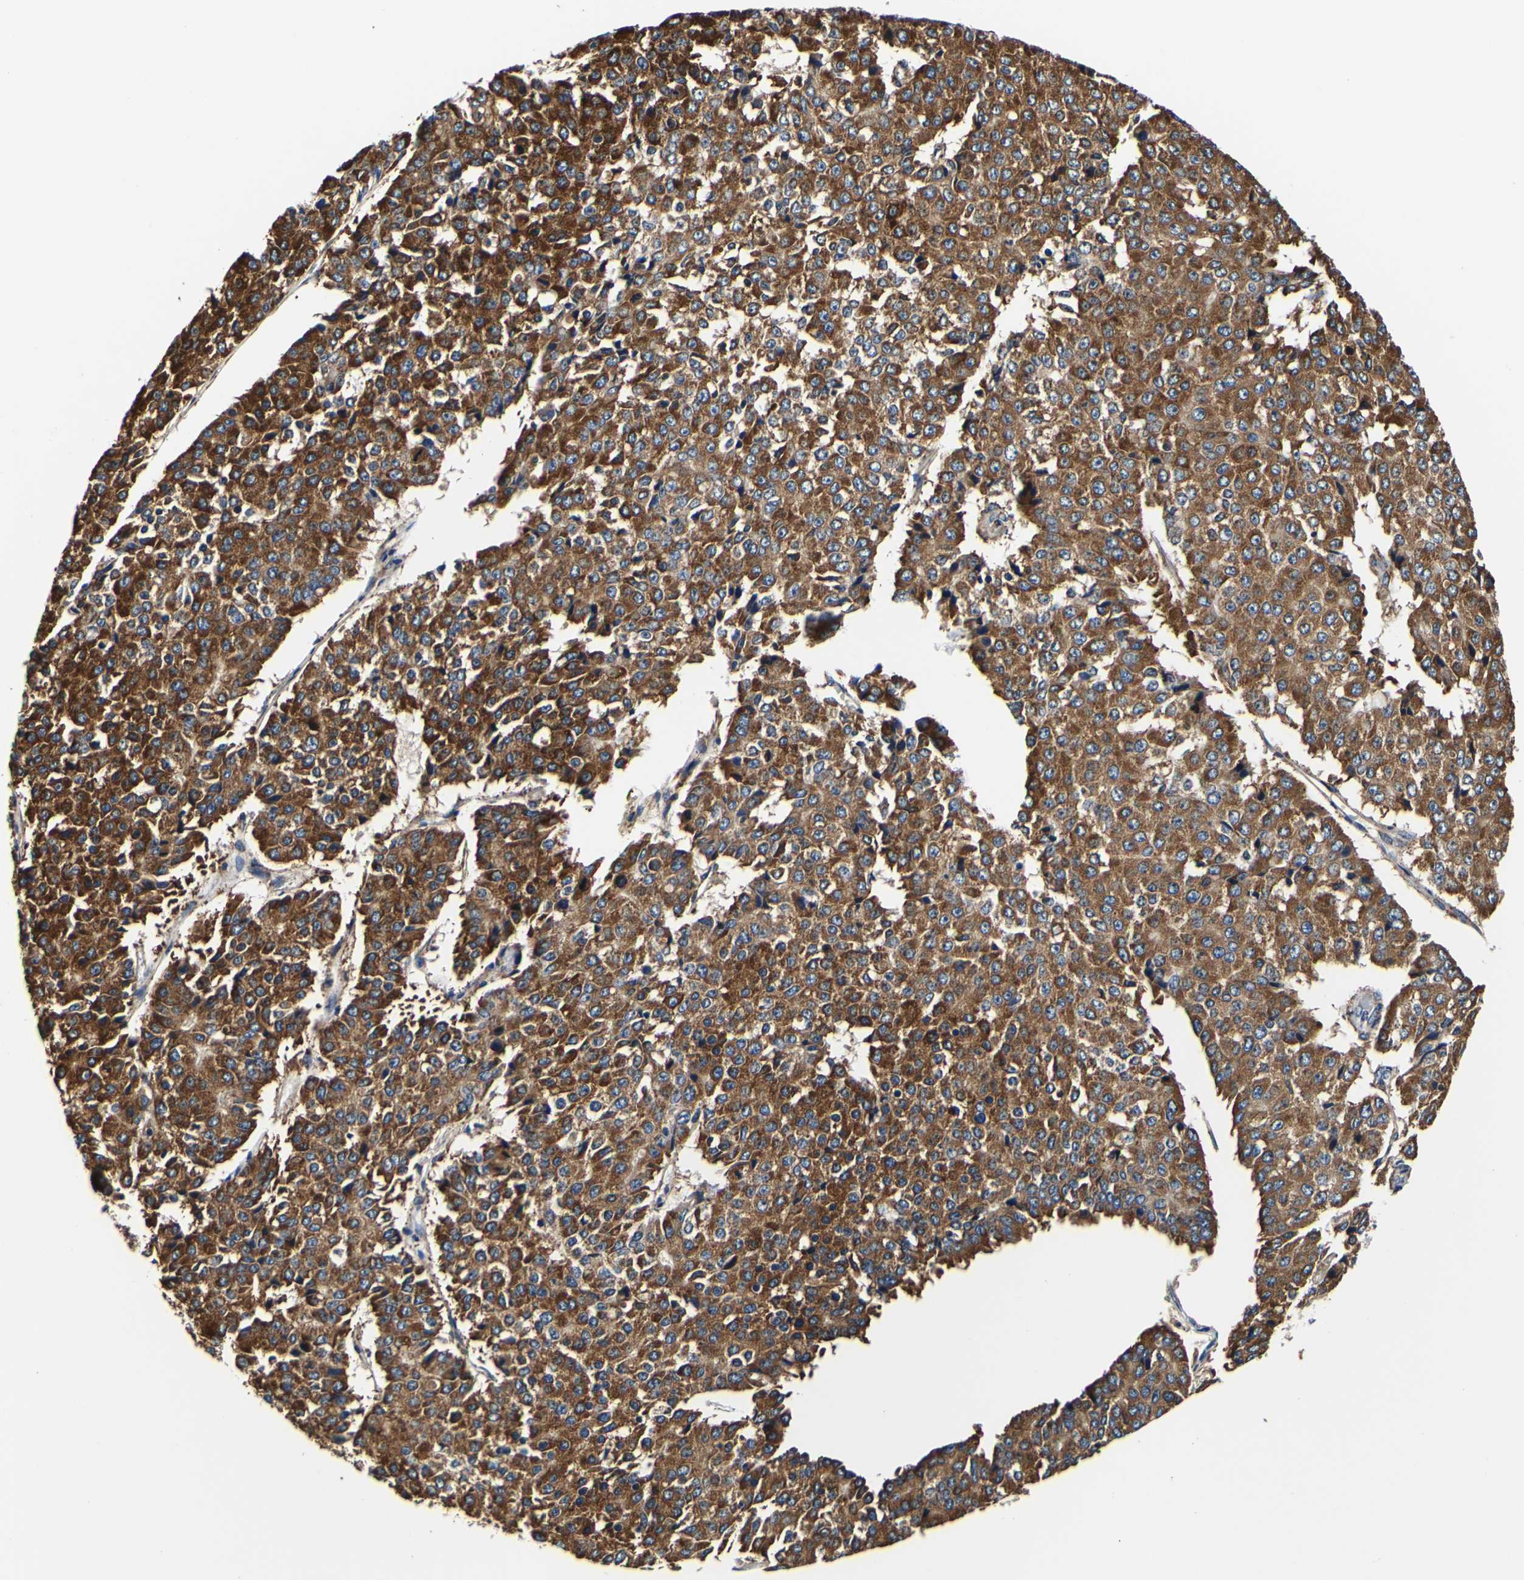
{"staining": {"intensity": "strong", "quantity": ">75%", "location": "cytoplasmic/membranous"}, "tissue": "pancreatic cancer", "cell_type": "Tumor cells", "image_type": "cancer", "snomed": [{"axis": "morphology", "description": "Adenocarcinoma, NOS"}, {"axis": "topography", "description": "Pancreas"}], "caption": "This micrograph reveals IHC staining of pancreatic adenocarcinoma, with high strong cytoplasmic/membranous positivity in approximately >75% of tumor cells.", "gene": "P4HB", "patient": {"sex": "male", "age": 50}}